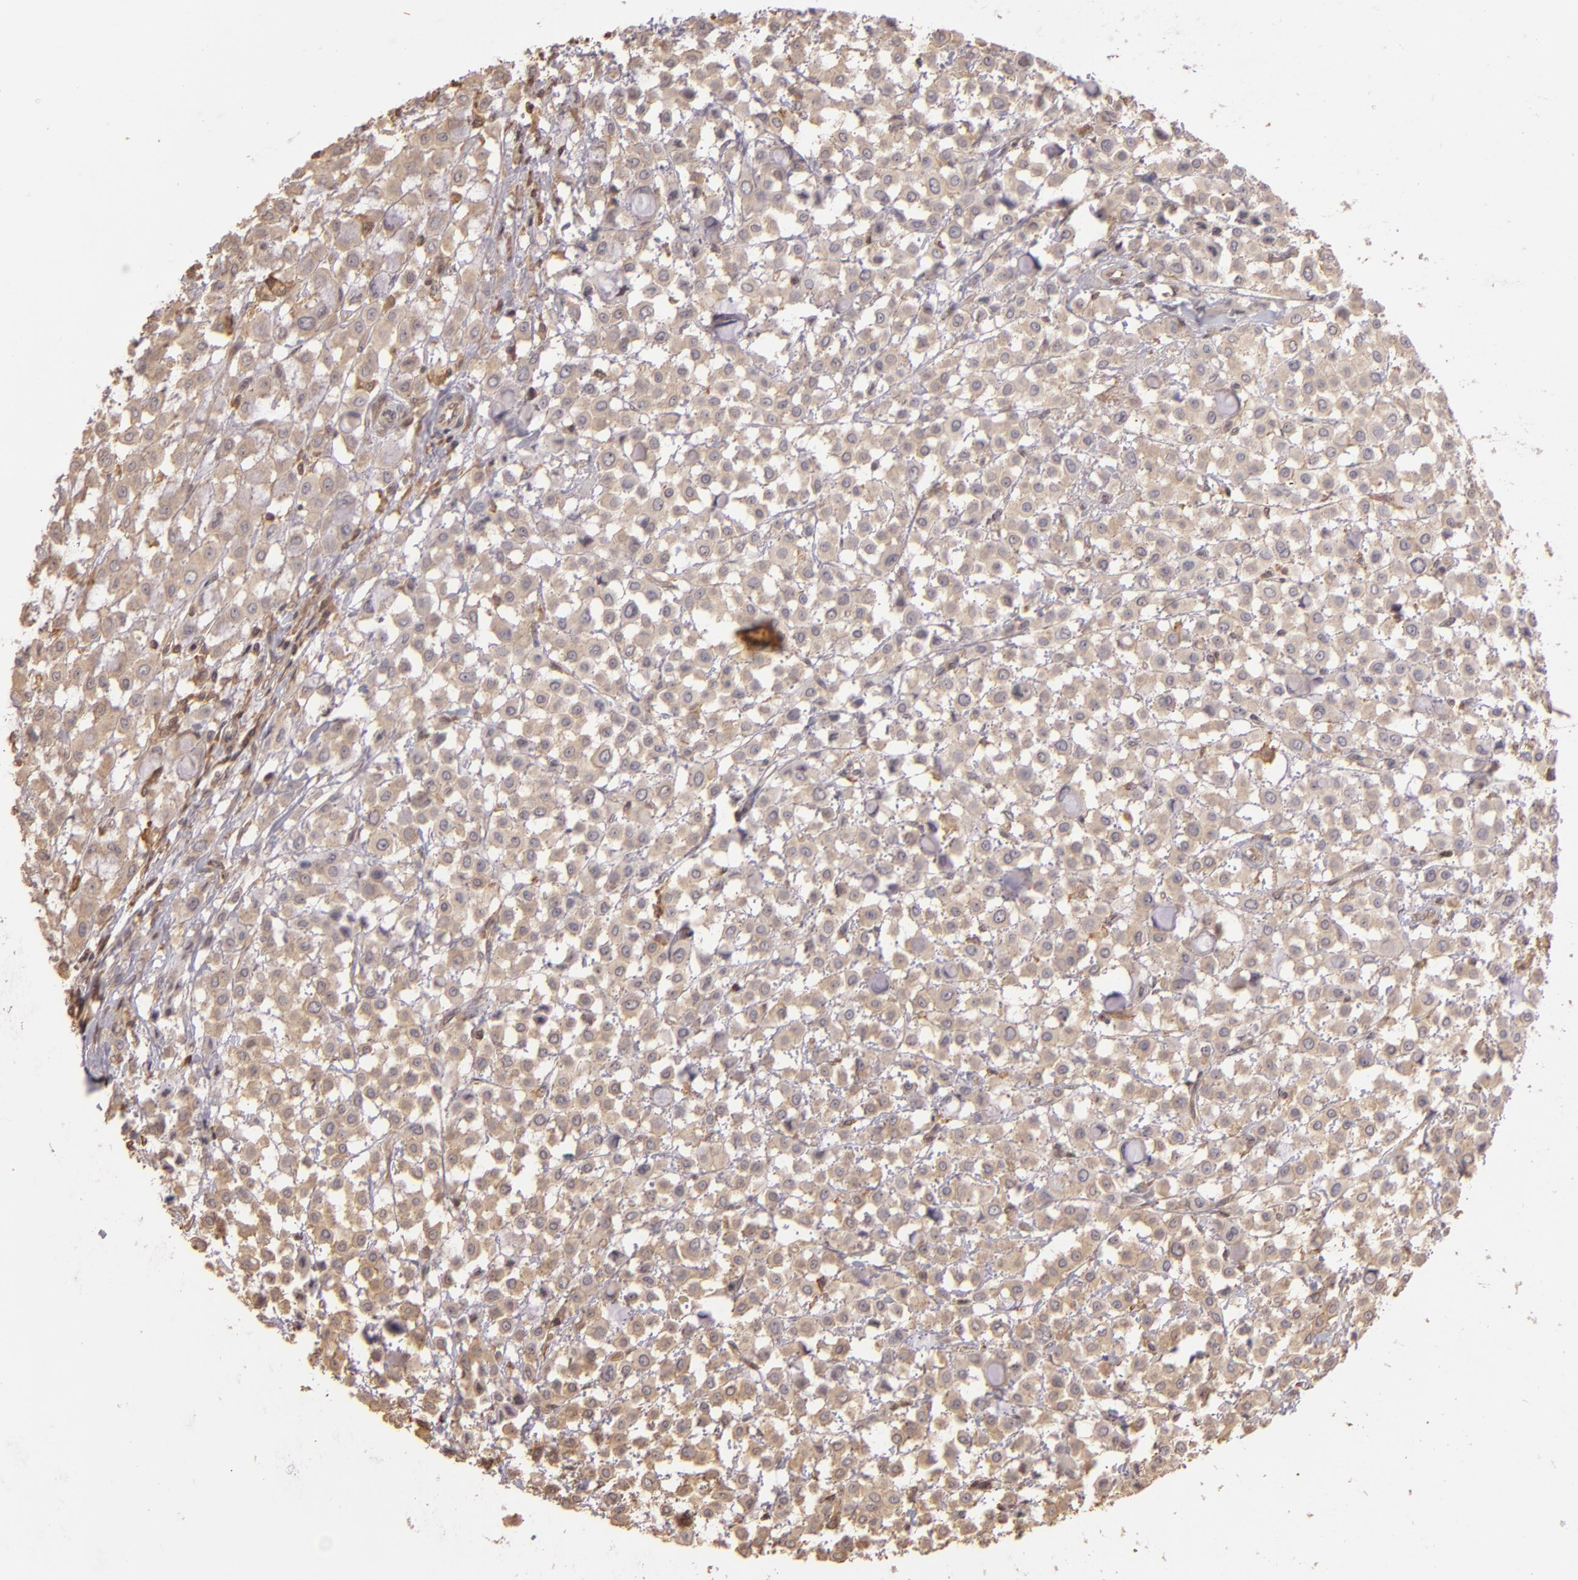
{"staining": {"intensity": "weak", "quantity": ">75%", "location": "cytoplasmic/membranous"}, "tissue": "breast cancer", "cell_type": "Tumor cells", "image_type": "cancer", "snomed": [{"axis": "morphology", "description": "Lobular carcinoma"}, {"axis": "topography", "description": "Breast"}], "caption": "Brown immunohistochemical staining in human breast lobular carcinoma exhibits weak cytoplasmic/membranous expression in about >75% of tumor cells.", "gene": "ARPC2", "patient": {"sex": "female", "age": 85}}